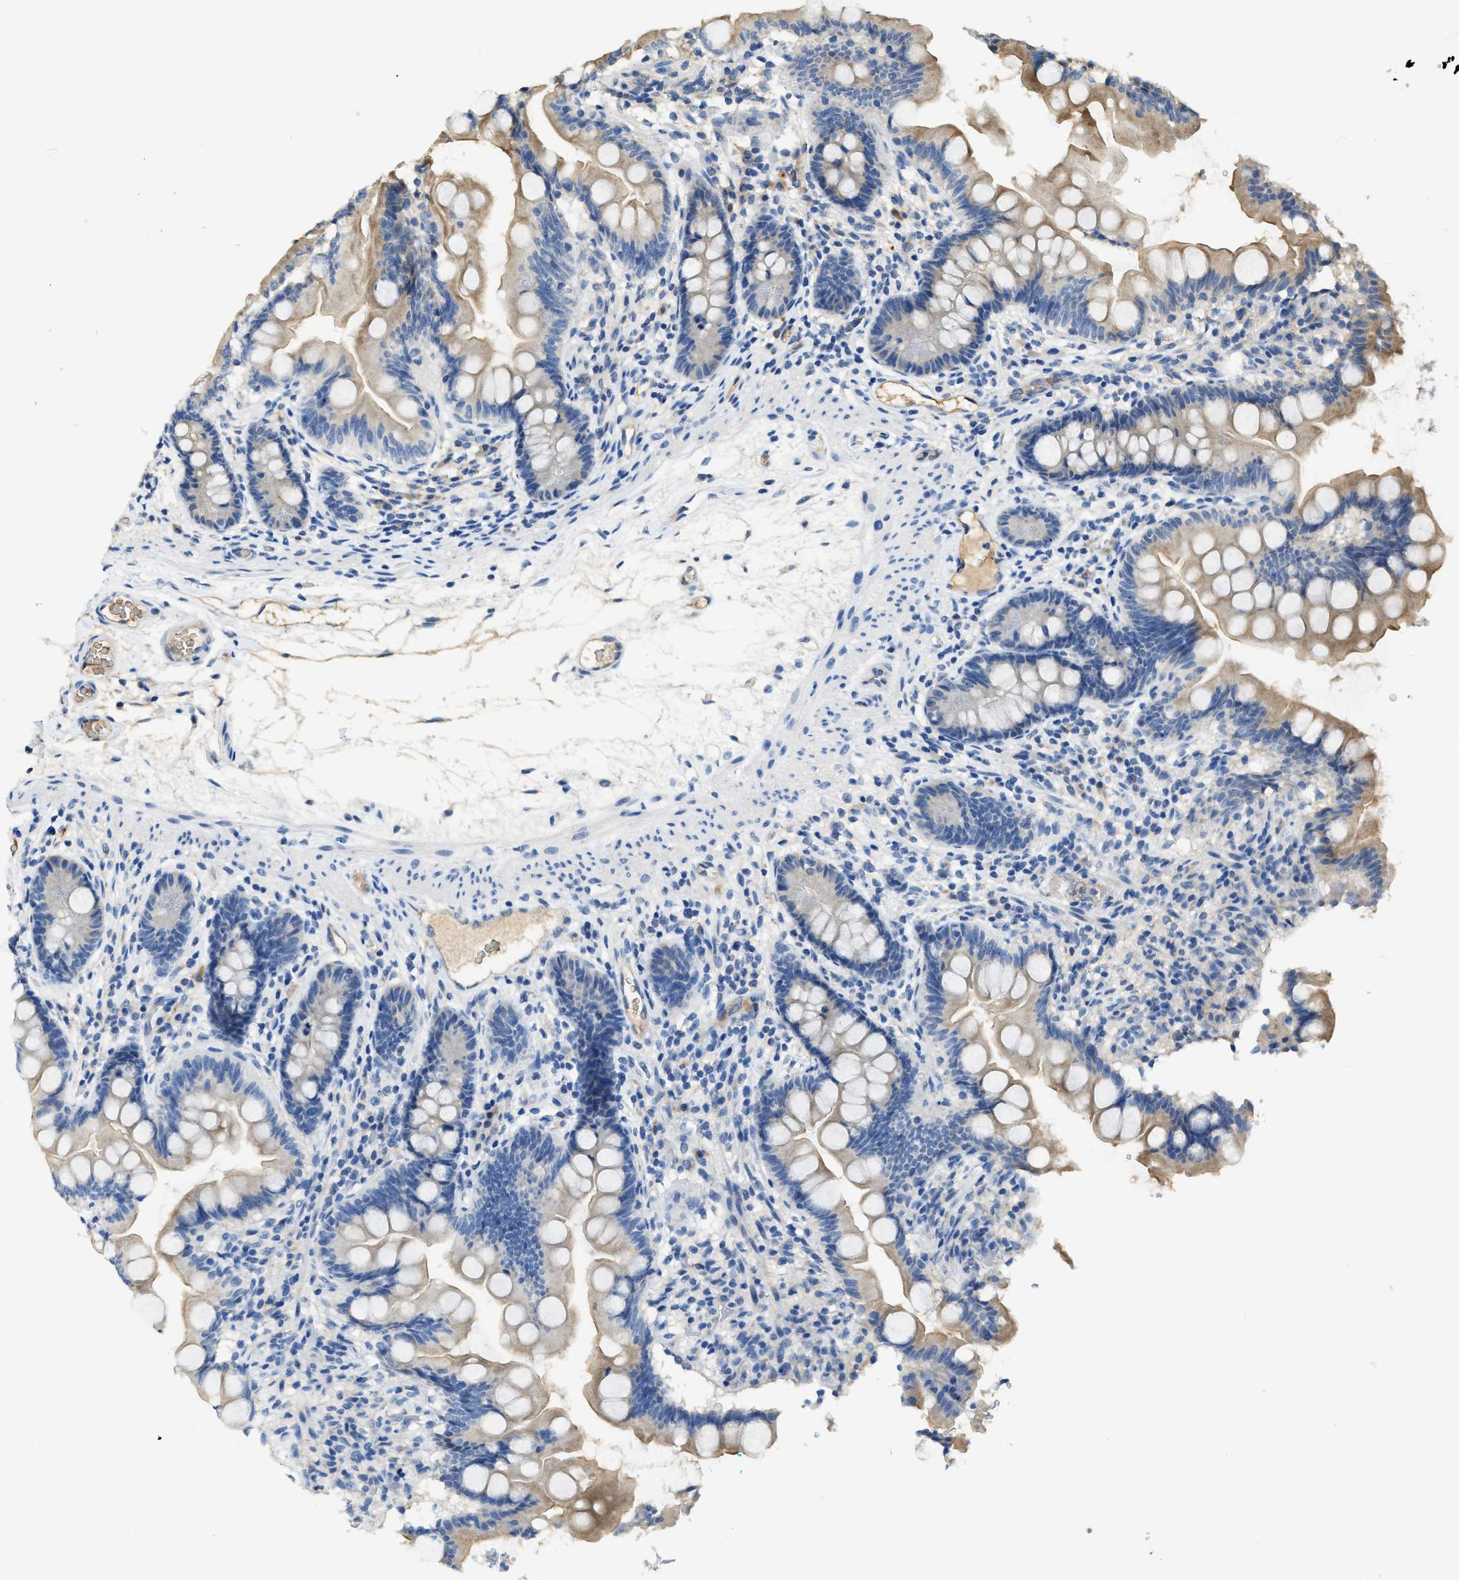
{"staining": {"intensity": "weak", "quantity": "25%-75%", "location": "cytoplasmic/membranous"}, "tissue": "small intestine", "cell_type": "Glandular cells", "image_type": "normal", "snomed": [{"axis": "morphology", "description": "Normal tissue, NOS"}, {"axis": "topography", "description": "Small intestine"}], "caption": "The micrograph reveals a brown stain indicating the presence of a protein in the cytoplasmic/membranous of glandular cells in small intestine. (Brightfield microscopy of DAB IHC at high magnification).", "gene": "RIPK2", "patient": {"sex": "female", "age": 56}}